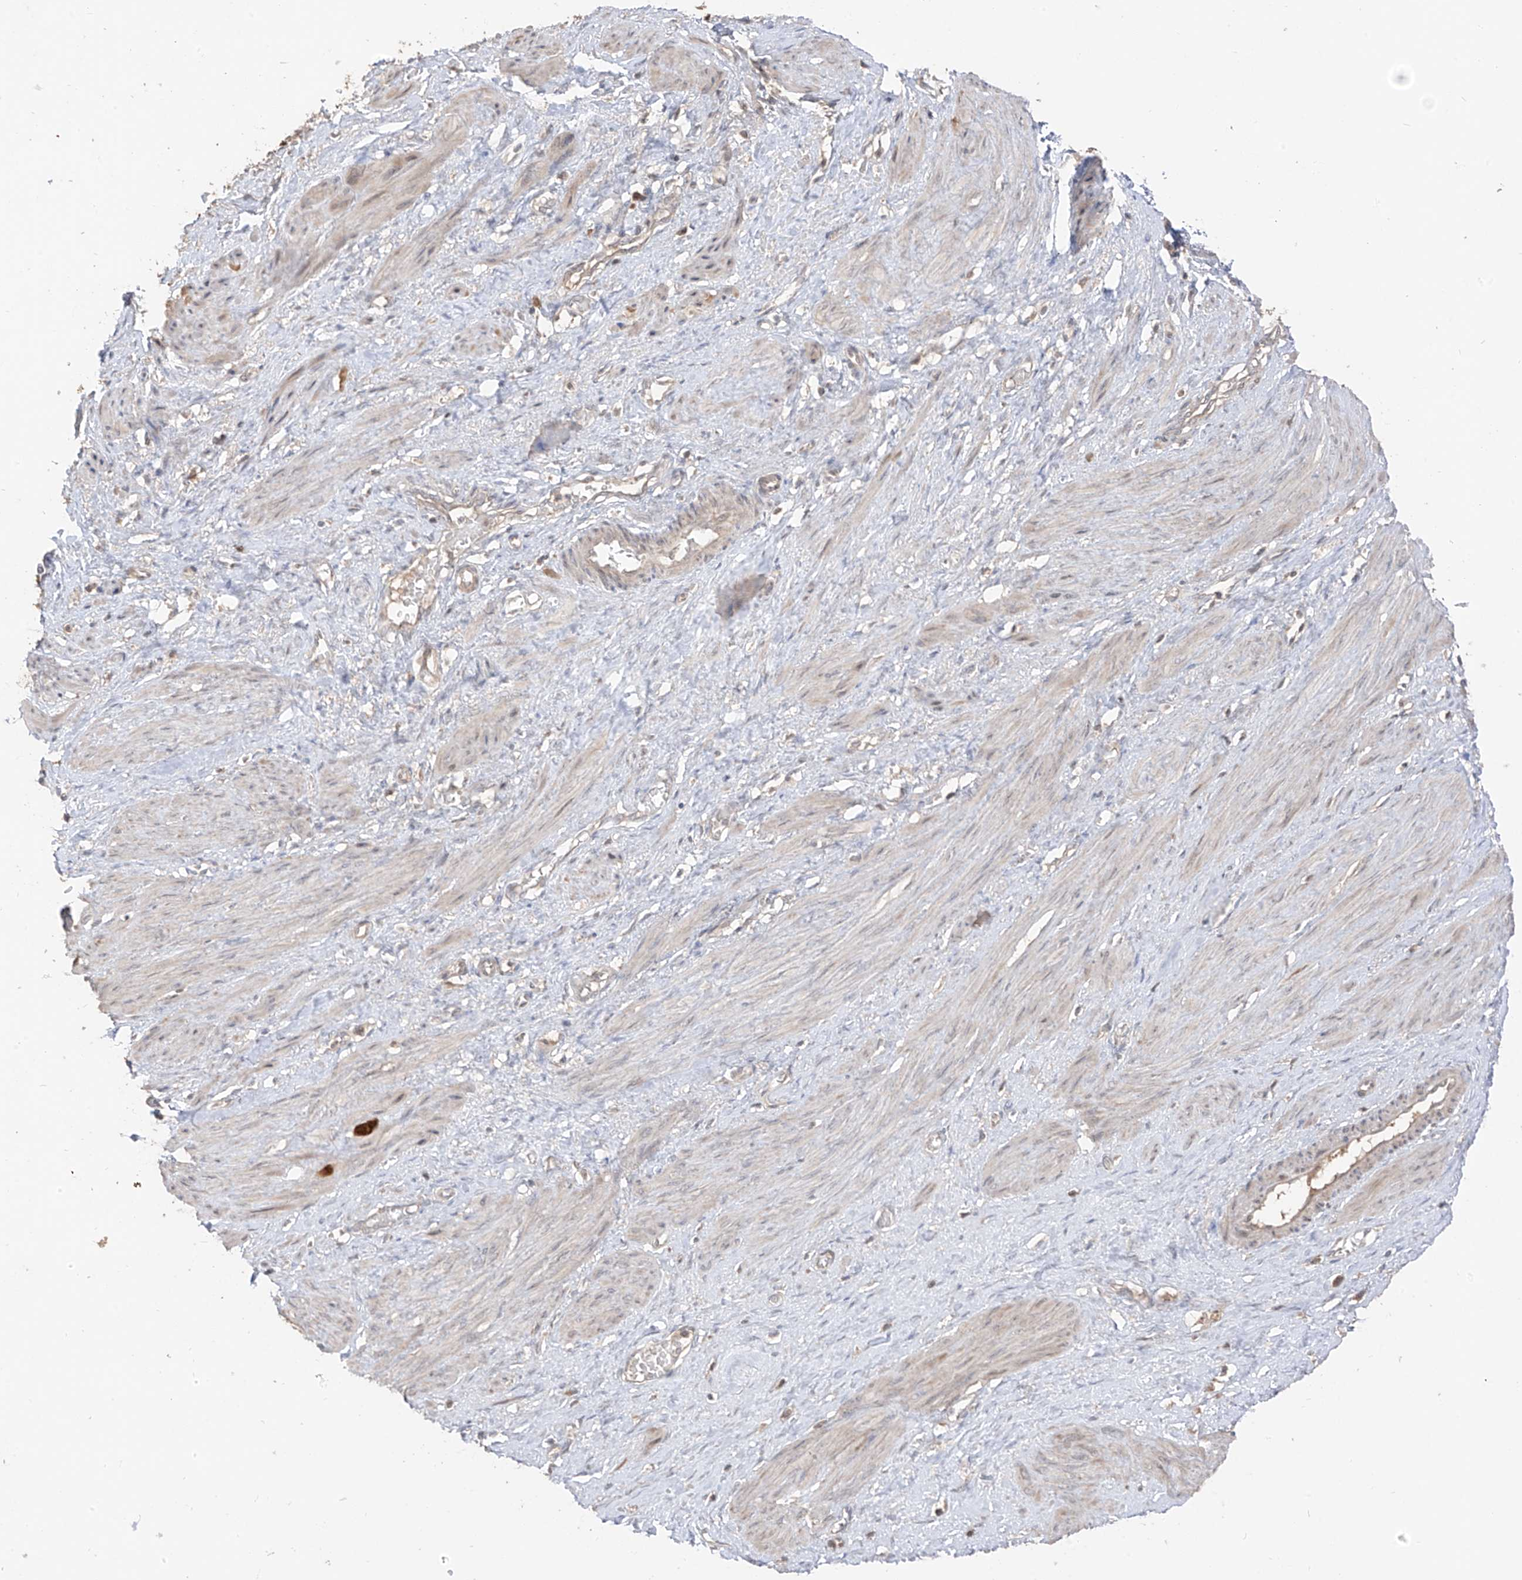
{"staining": {"intensity": "weak", "quantity": "<25%", "location": "cytoplasmic/membranous"}, "tissue": "smooth muscle", "cell_type": "Smooth muscle cells", "image_type": "normal", "snomed": [{"axis": "morphology", "description": "Normal tissue, NOS"}, {"axis": "topography", "description": "Endometrium"}], "caption": "The immunohistochemistry photomicrograph has no significant expression in smooth muscle cells of smooth muscle.", "gene": "COLGALT2", "patient": {"sex": "female", "age": 33}}